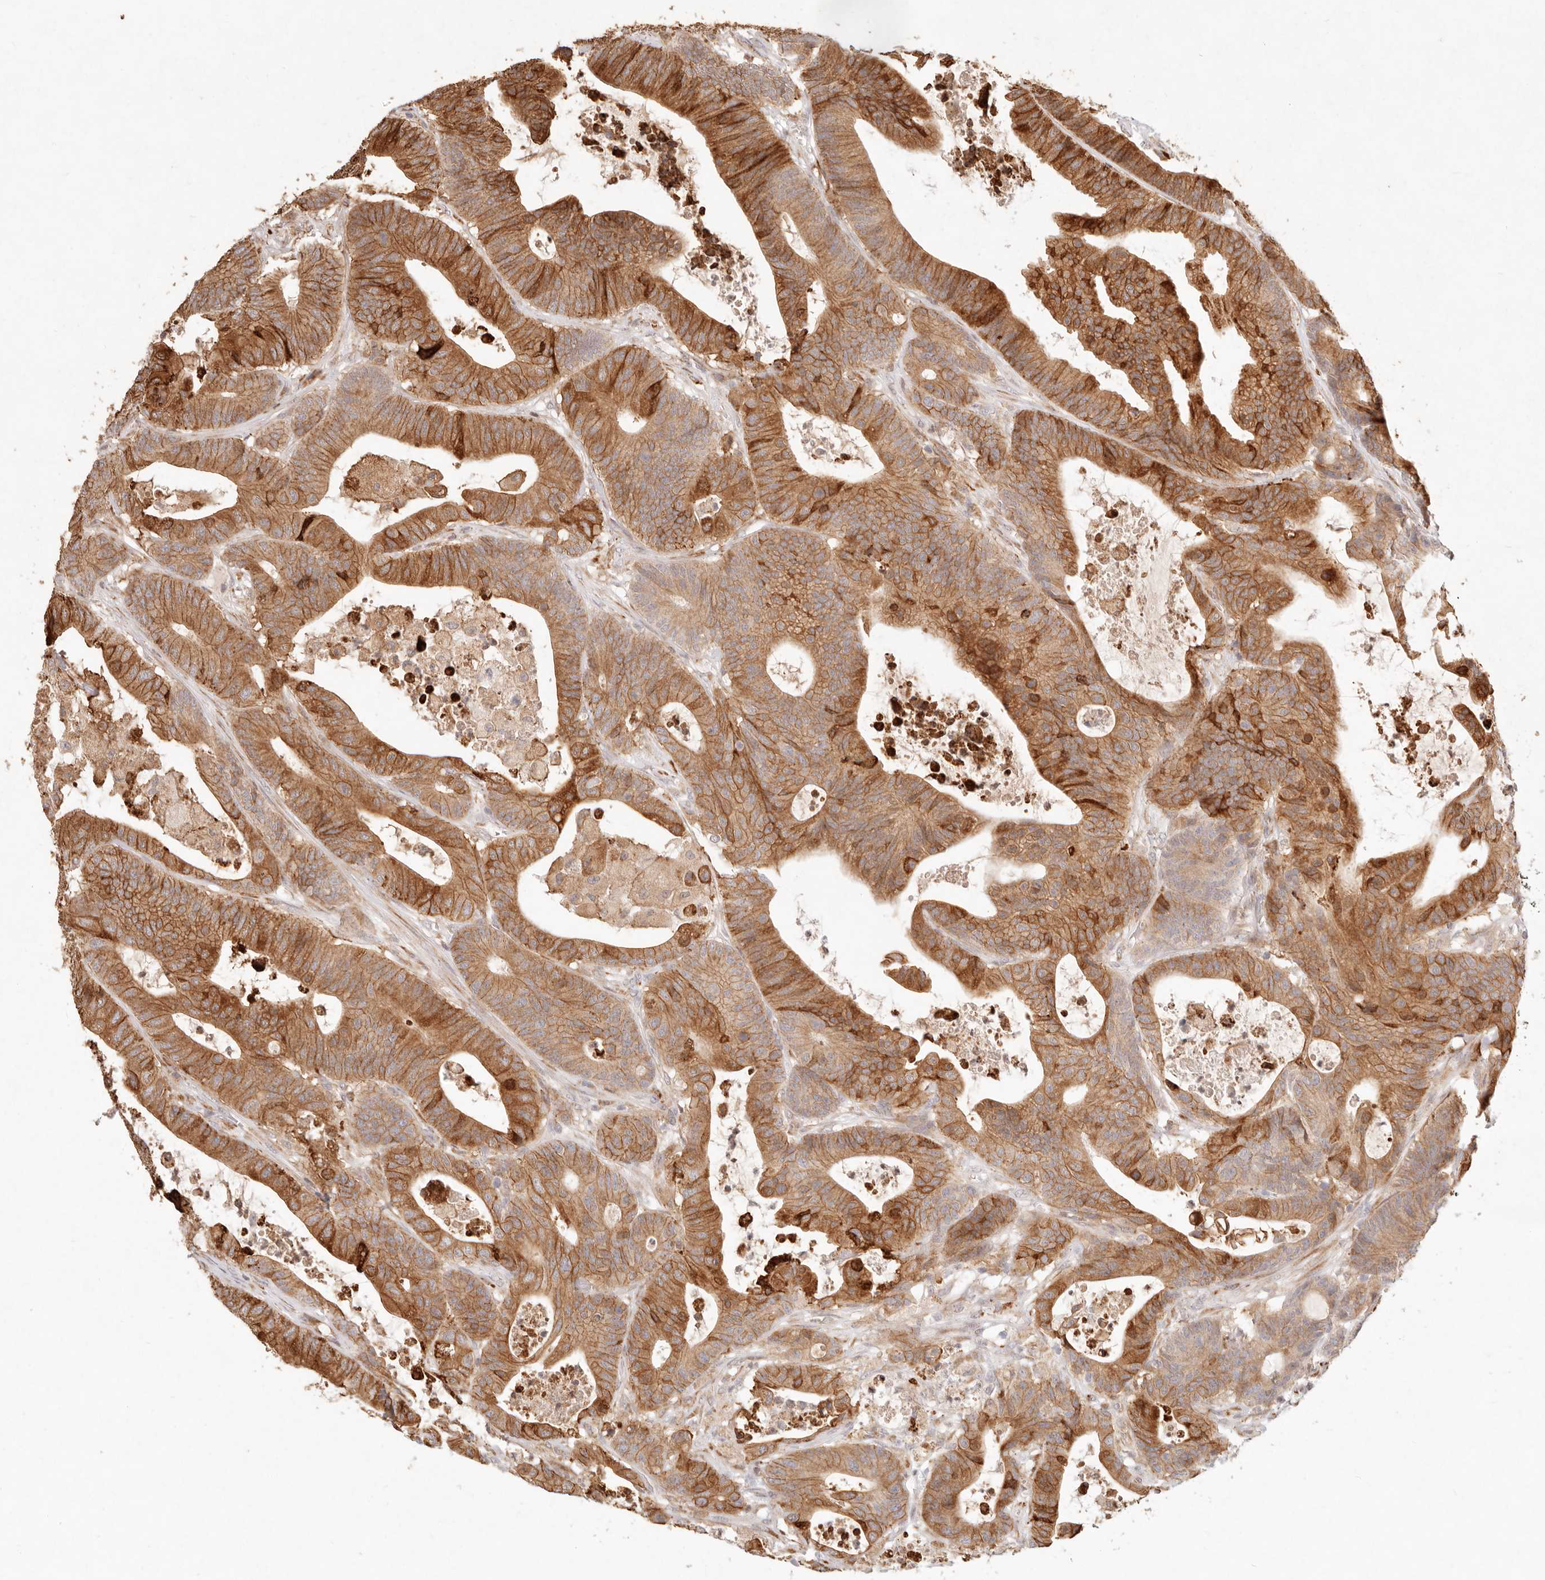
{"staining": {"intensity": "strong", "quantity": ">75%", "location": "cytoplasmic/membranous"}, "tissue": "colorectal cancer", "cell_type": "Tumor cells", "image_type": "cancer", "snomed": [{"axis": "morphology", "description": "Adenocarcinoma, NOS"}, {"axis": "topography", "description": "Colon"}], "caption": "Immunohistochemical staining of colorectal cancer shows strong cytoplasmic/membranous protein positivity in about >75% of tumor cells.", "gene": "C1orf127", "patient": {"sex": "female", "age": 84}}